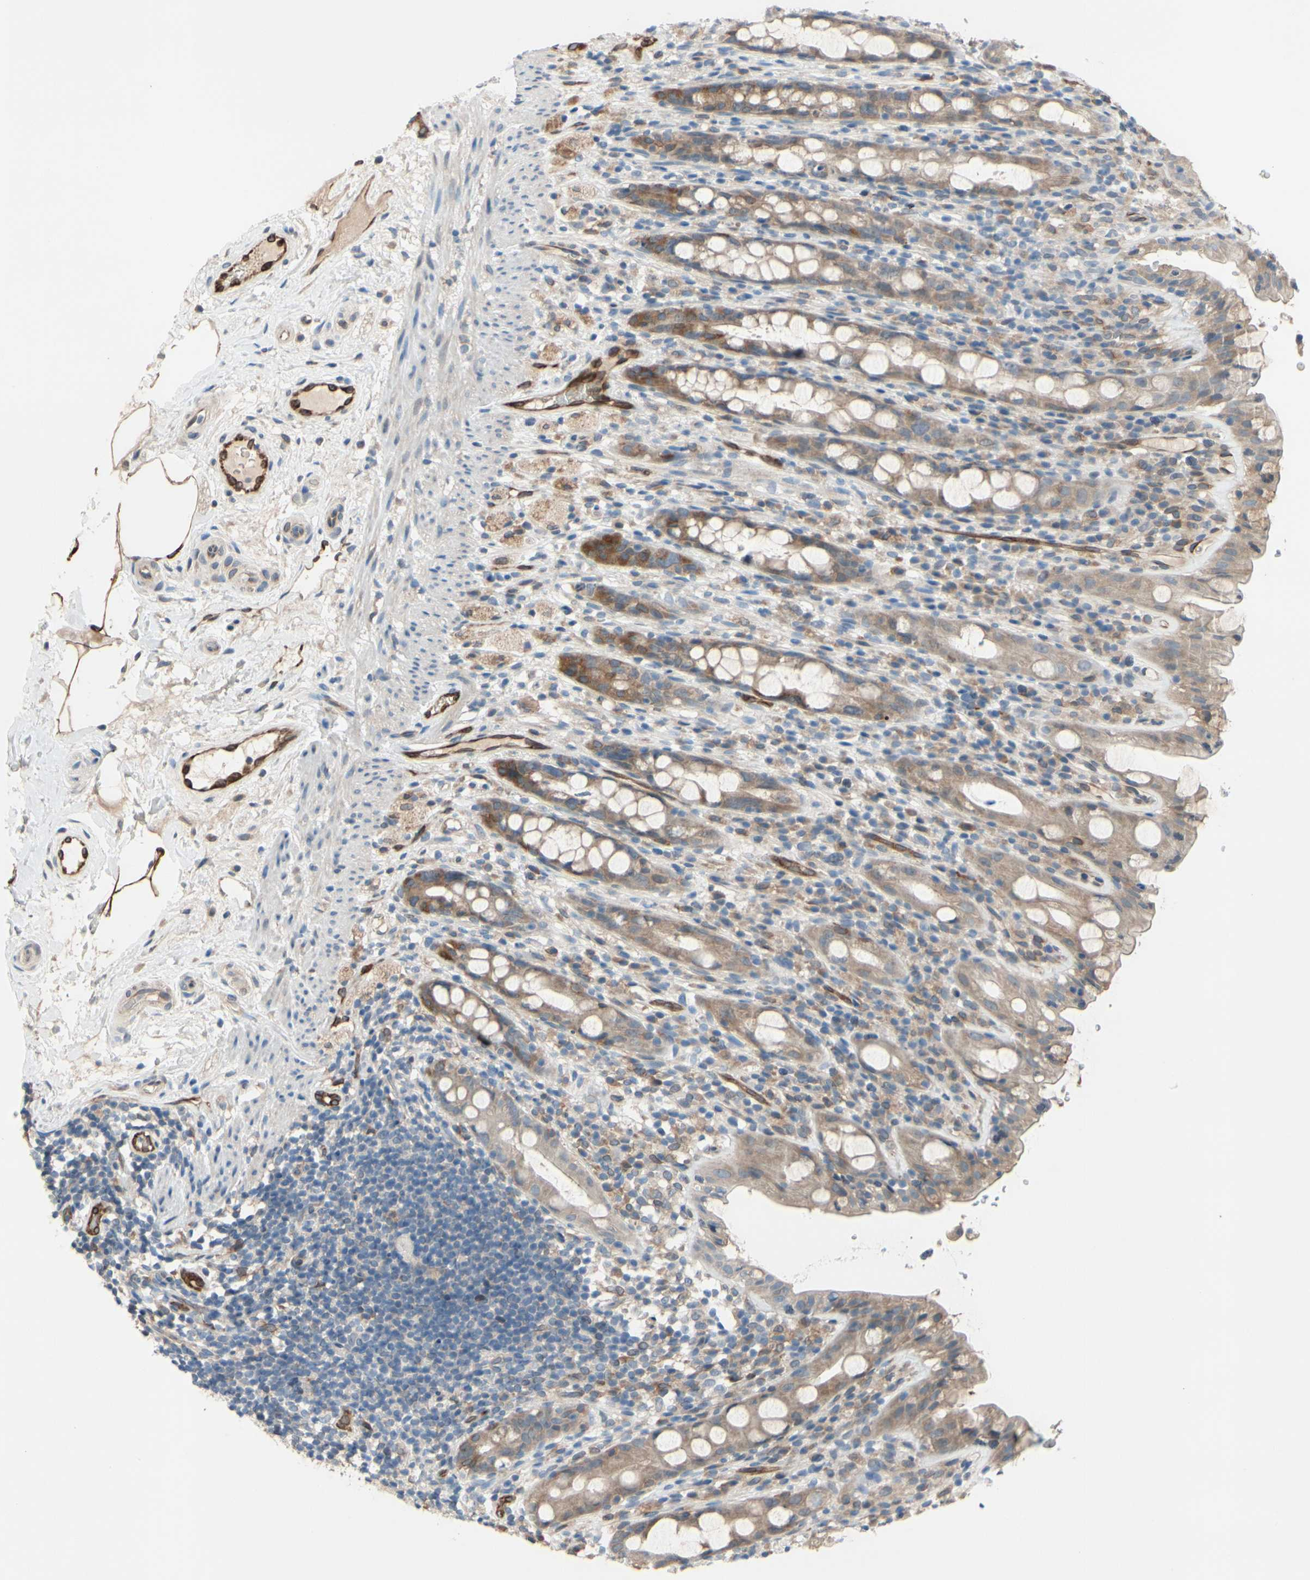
{"staining": {"intensity": "moderate", "quantity": ">75%", "location": "cytoplasmic/membranous"}, "tissue": "rectum", "cell_type": "Glandular cells", "image_type": "normal", "snomed": [{"axis": "morphology", "description": "Normal tissue, NOS"}, {"axis": "topography", "description": "Rectum"}], "caption": "Immunohistochemistry (DAB (3,3'-diaminobenzidine)) staining of unremarkable rectum displays moderate cytoplasmic/membranous protein staining in approximately >75% of glandular cells. (DAB IHC, brown staining for protein, blue staining for nuclei).", "gene": "PRXL2A", "patient": {"sex": "male", "age": 44}}